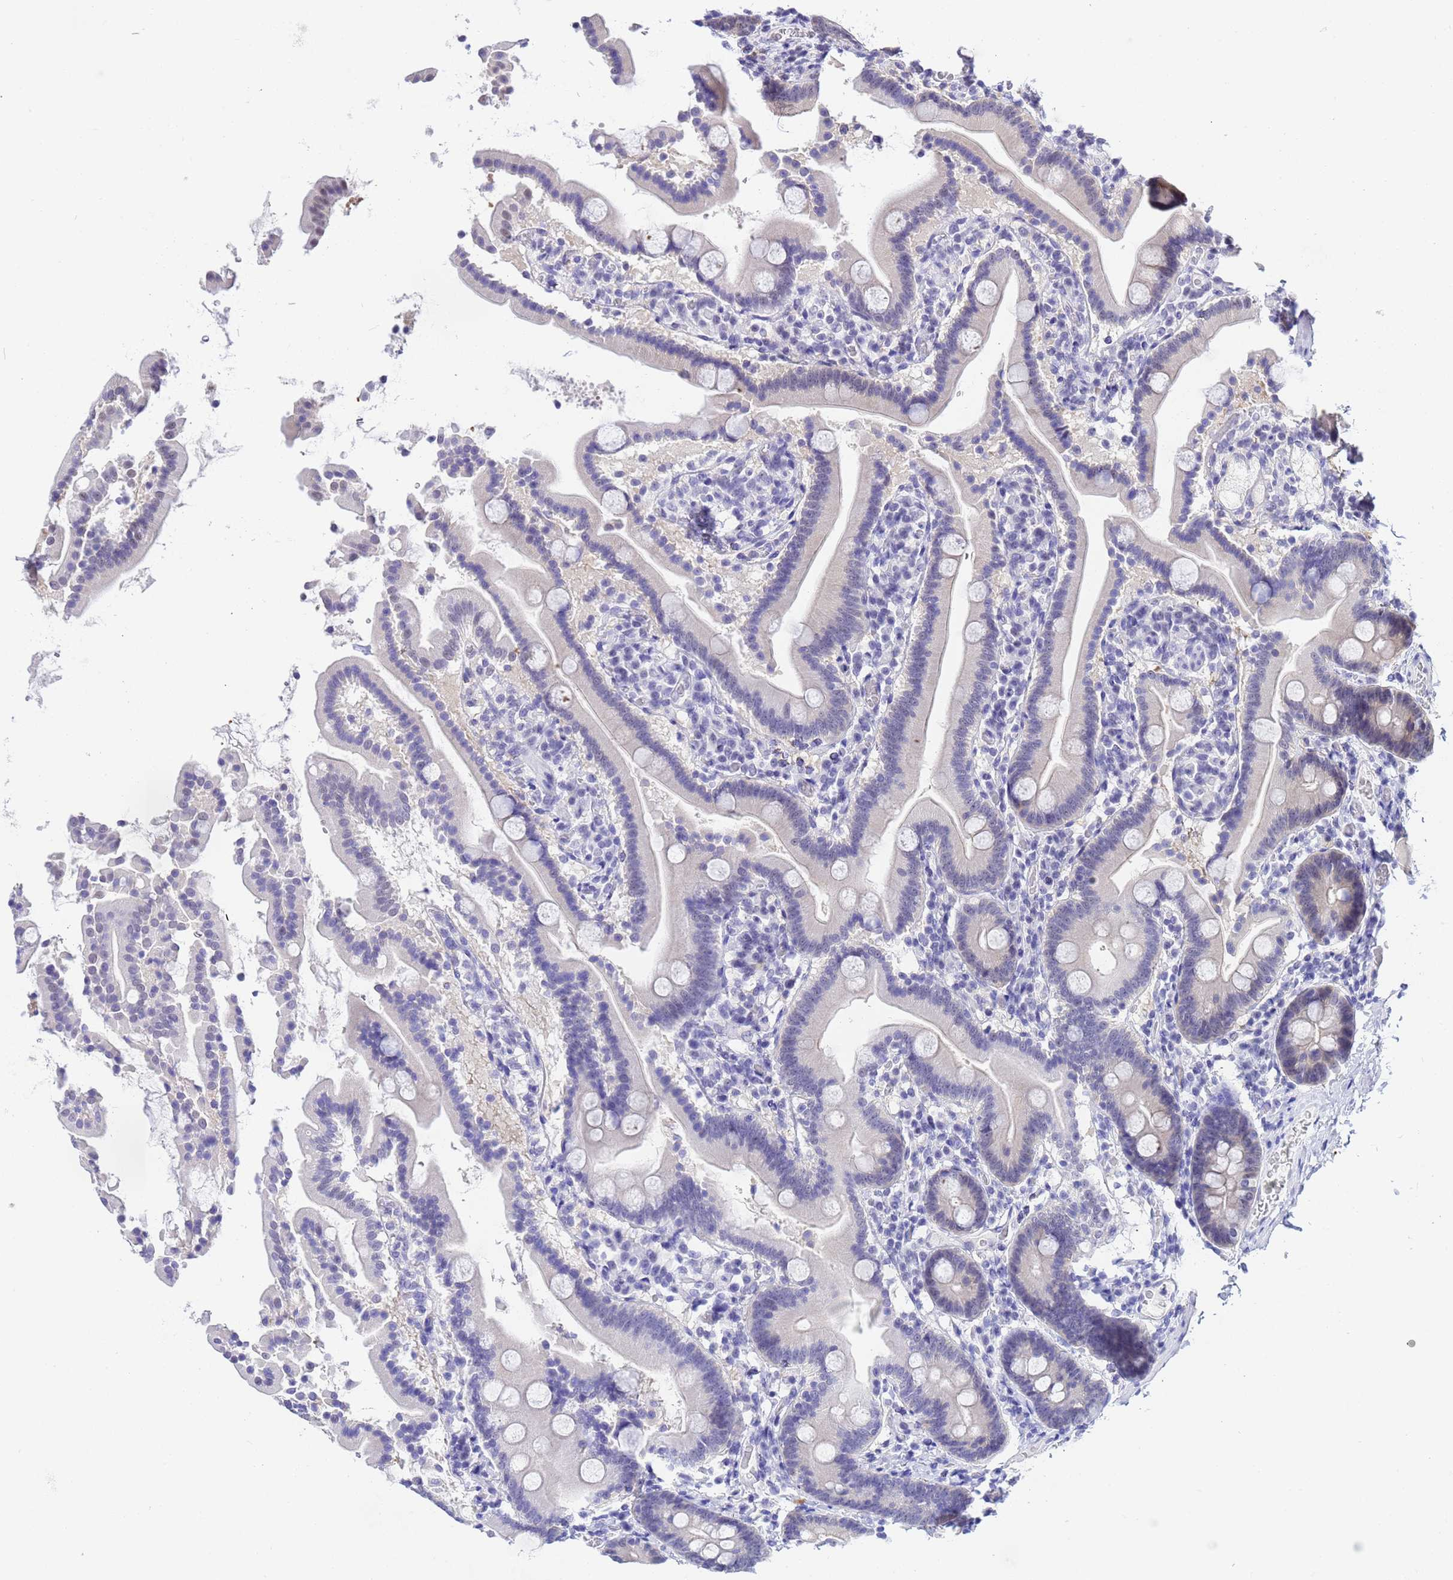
{"staining": {"intensity": "weak", "quantity": "<25%", "location": "cytoplasmic/membranous,nuclear"}, "tissue": "duodenum", "cell_type": "Glandular cells", "image_type": "normal", "snomed": [{"axis": "morphology", "description": "Normal tissue, NOS"}, {"axis": "topography", "description": "Duodenum"}], "caption": "Photomicrograph shows no protein expression in glandular cells of benign duodenum. The staining was performed using DAB (3,3'-diaminobenzidine) to visualize the protein expression in brown, while the nuclei were stained in blue with hematoxylin (Magnification: 20x).", "gene": "ACTL6B", "patient": {"sex": "male", "age": 55}}